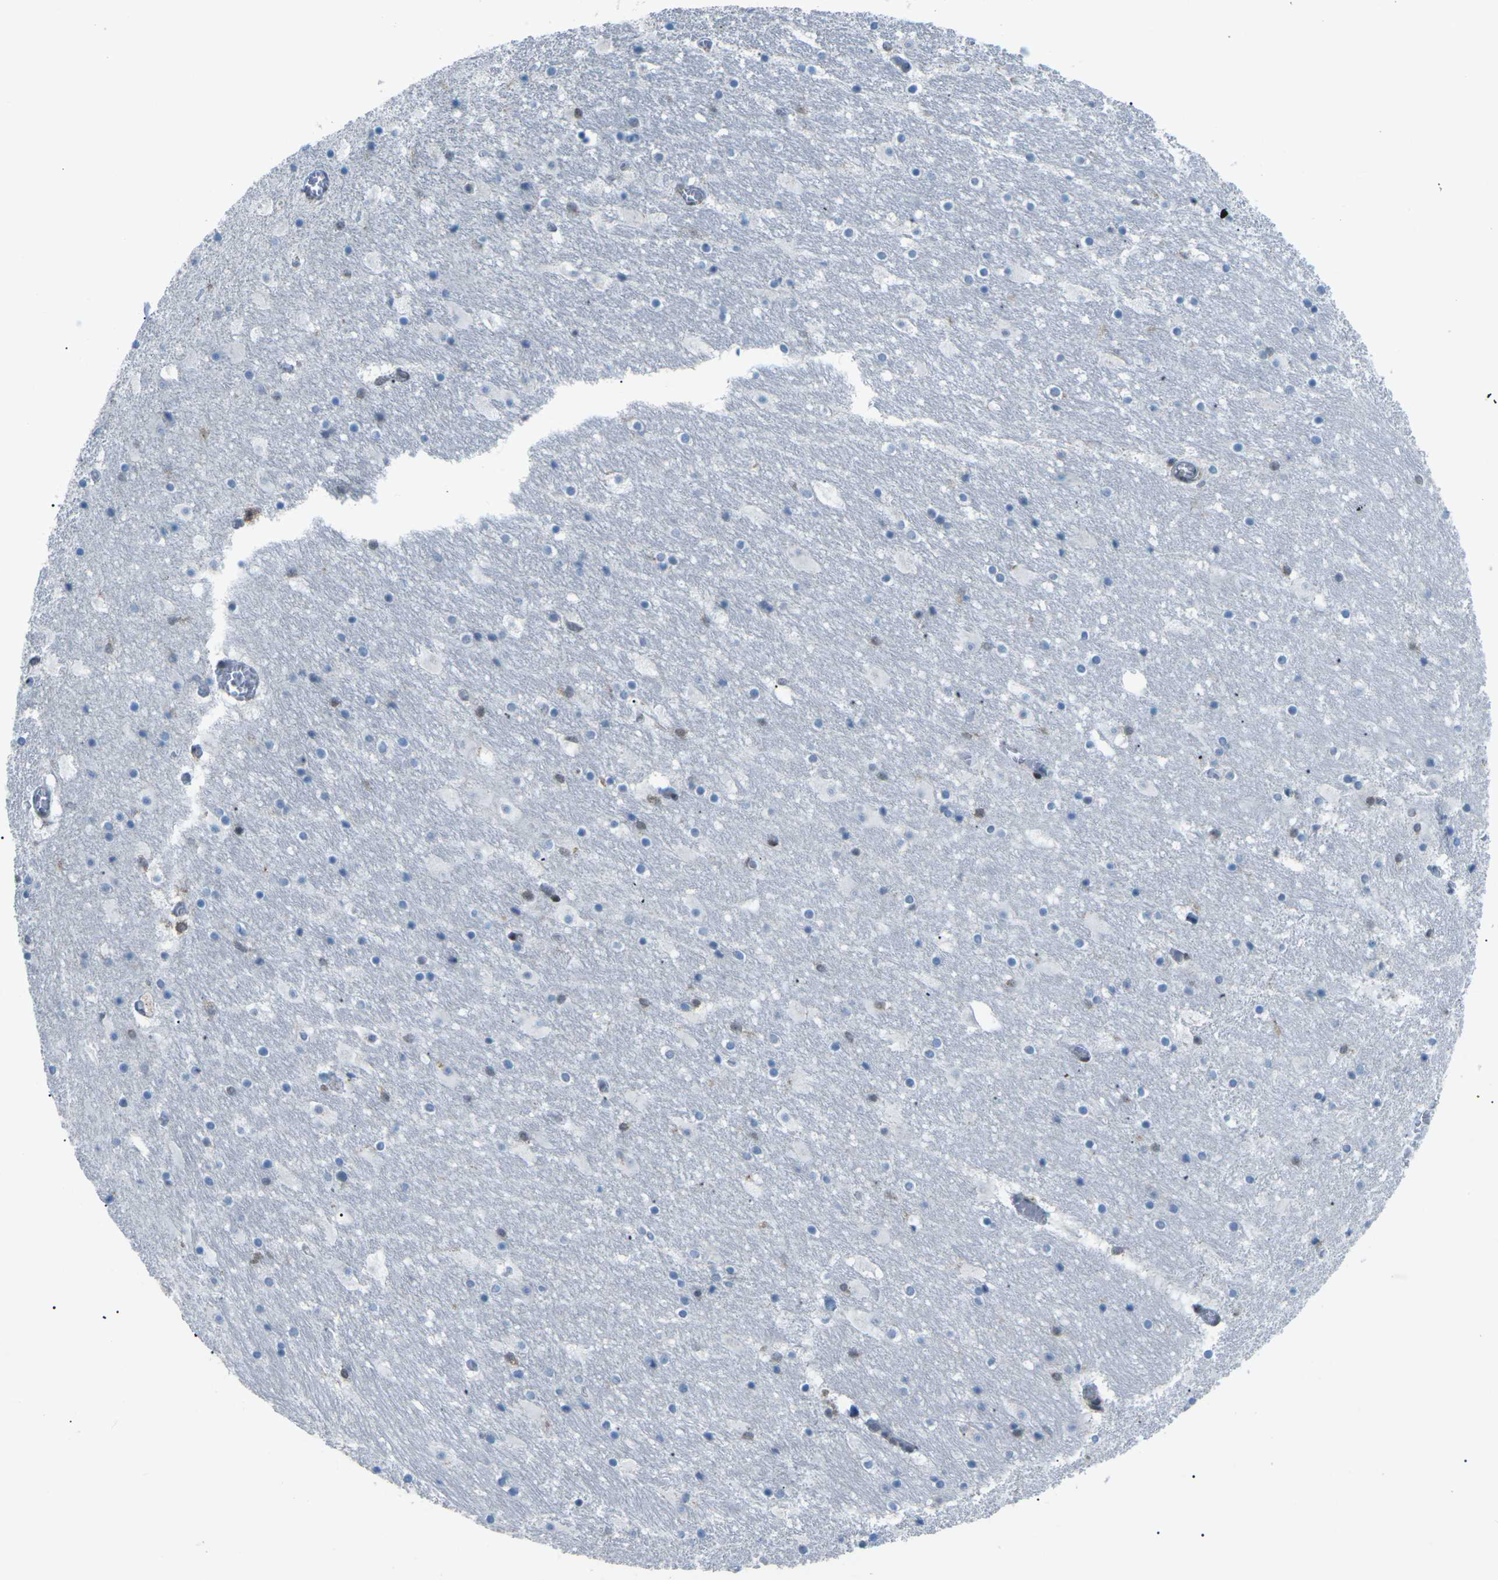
{"staining": {"intensity": "weak", "quantity": "<25%", "location": "nuclear"}, "tissue": "hippocampus", "cell_type": "Glial cells", "image_type": "normal", "snomed": [{"axis": "morphology", "description": "Normal tissue, NOS"}, {"axis": "topography", "description": "Hippocampus"}], "caption": "There is no significant expression in glial cells of hippocampus. The staining is performed using DAB brown chromogen with nuclei counter-stained in using hematoxylin.", "gene": "MBNL1", "patient": {"sex": "male", "age": 45}}